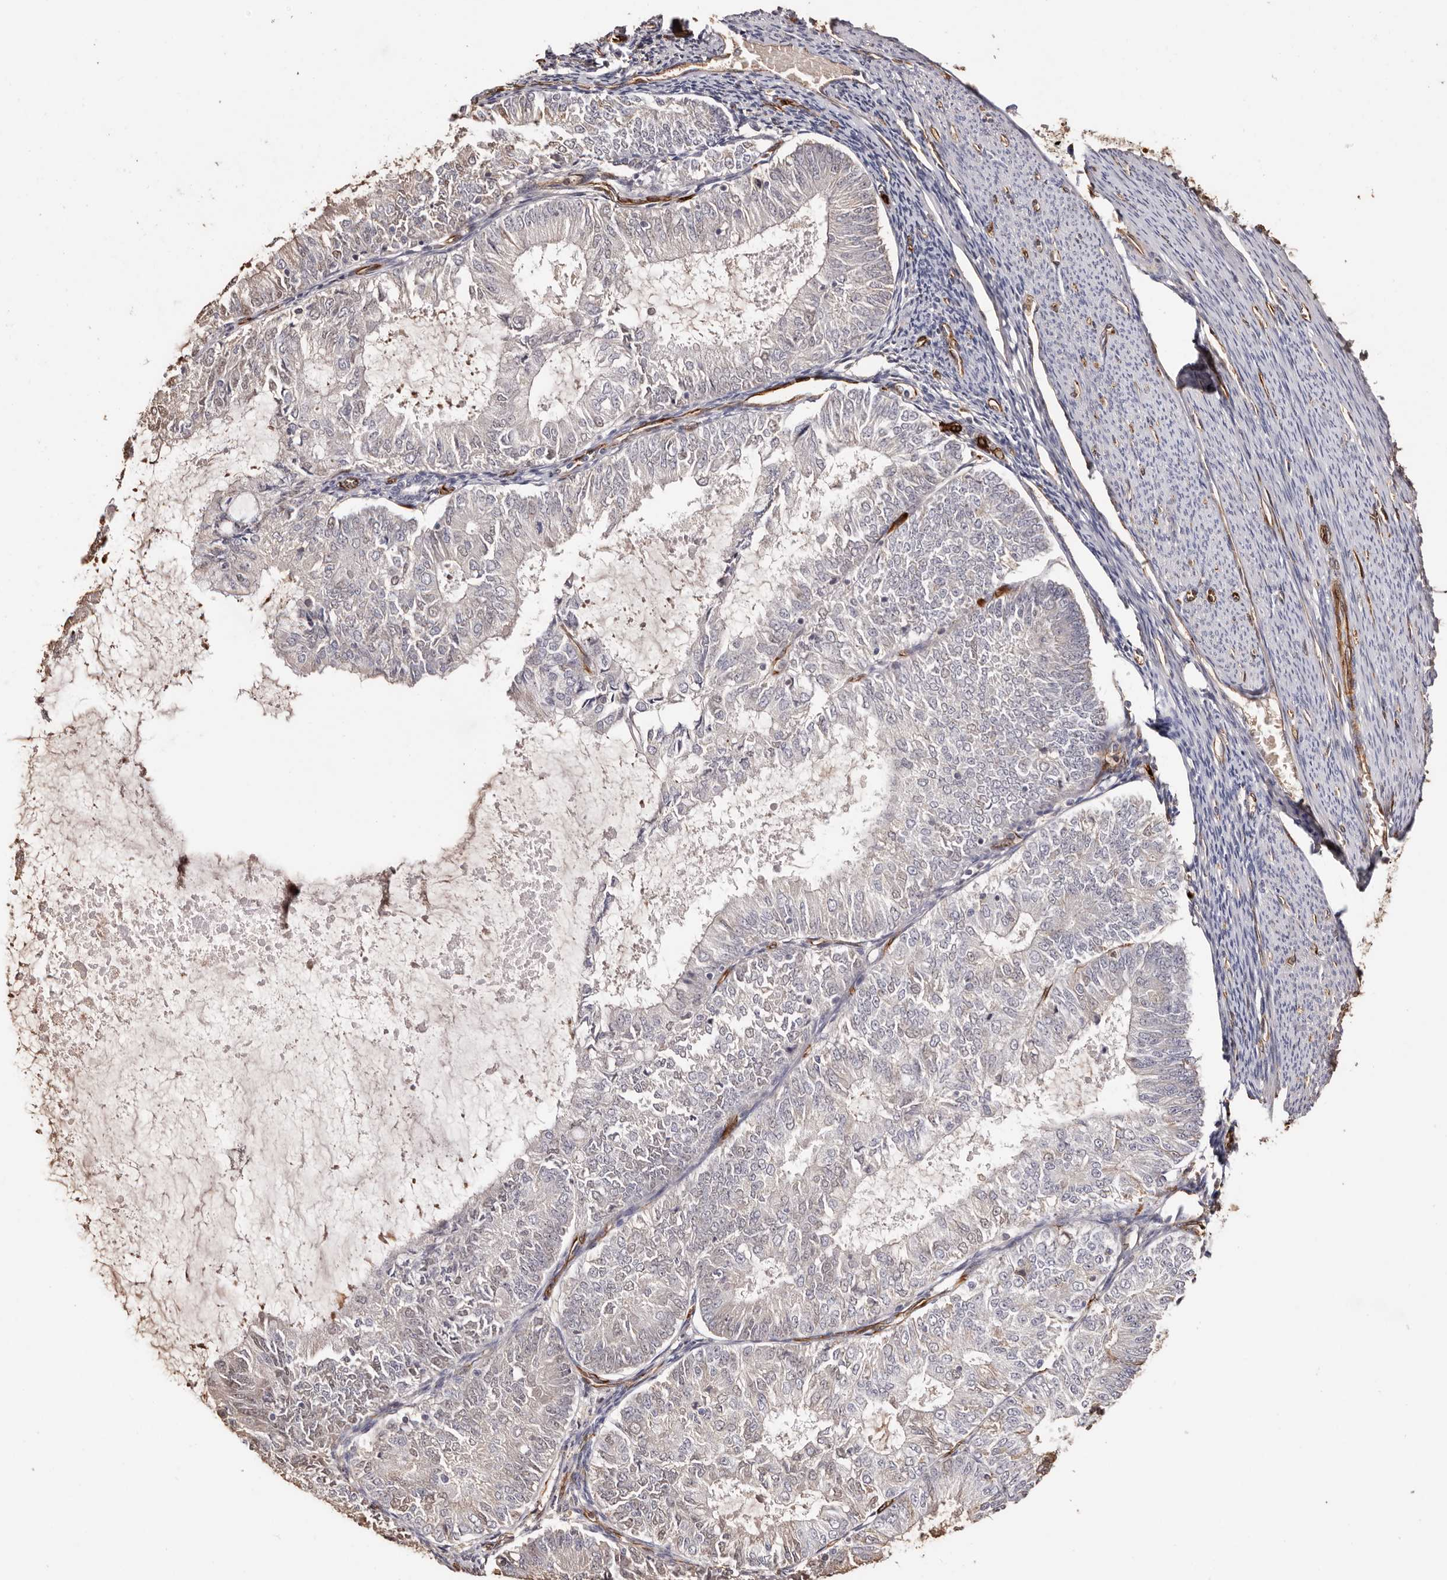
{"staining": {"intensity": "negative", "quantity": "none", "location": "none"}, "tissue": "endometrial cancer", "cell_type": "Tumor cells", "image_type": "cancer", "snomed": [{"axis": "morphology", "description": "Adenocarcinoma, NOS"}, {"axis": "topography", "description": "Endometrium"}], "caption": "Adenocarcinoma (endometrial) was stained to show a protein in brown. There is no significant positivity in tumor cells.", "gene": "ZNF557", "patient": {"sex": "female", "age": 57}}